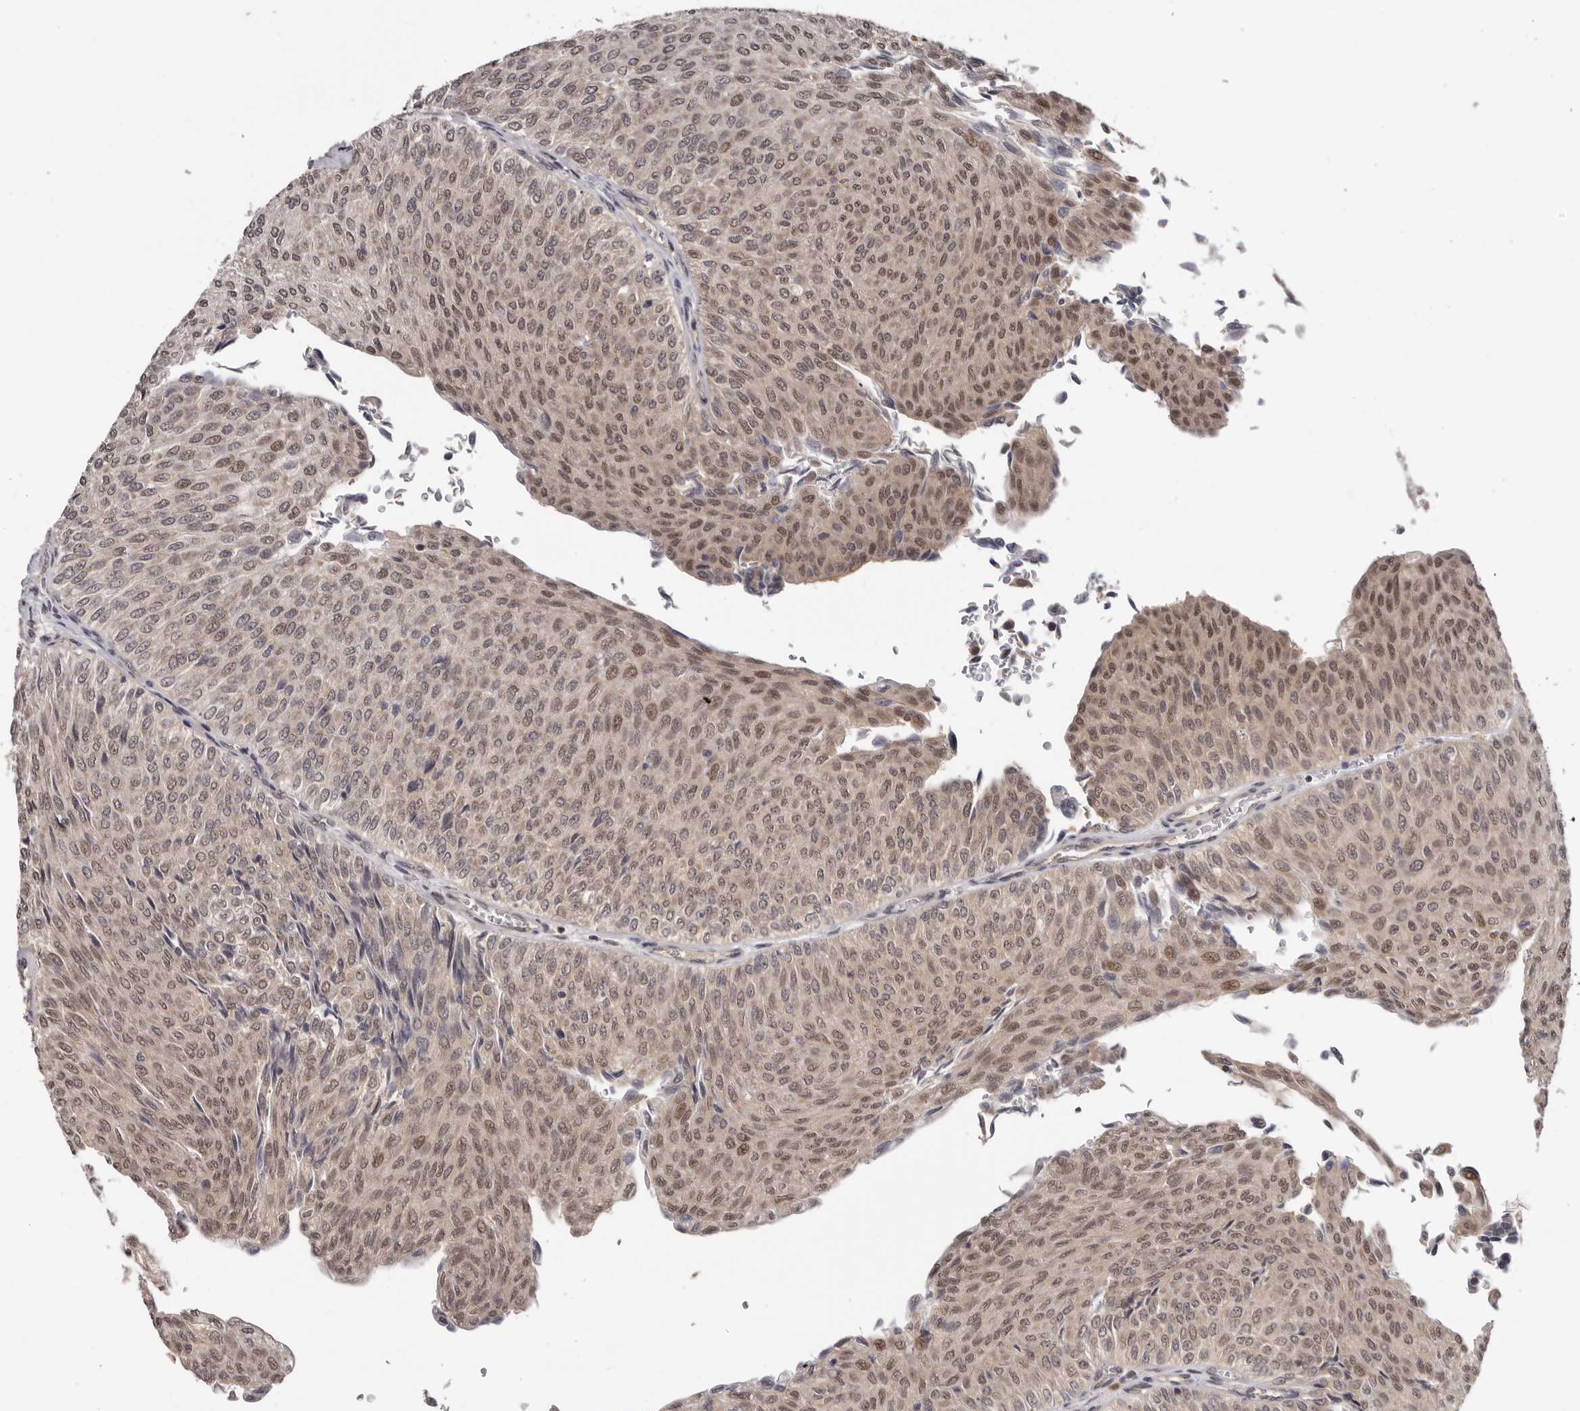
{"staining": {"intensity": "moderate", "quantity": "25%-75%", "location": "nuclear"}, "tissue": "urothelial cancer", "cell_type": "Tumor cells", "image_type": "cancer", "snomed": [{"axis": "morphology", "description": "Urothelial carcinoma, Low grade"}, {"axis": "topography", "description": "Urinary bladder"}], "caption": "Low-grade urothelial carcinoma tissue reveals moderate nuclear staining in about 25%-75% of tumor cells, visualized by immunohistochemistry.", "gene": "TBX5", "patient": {"sex": "male", "age": 78}}